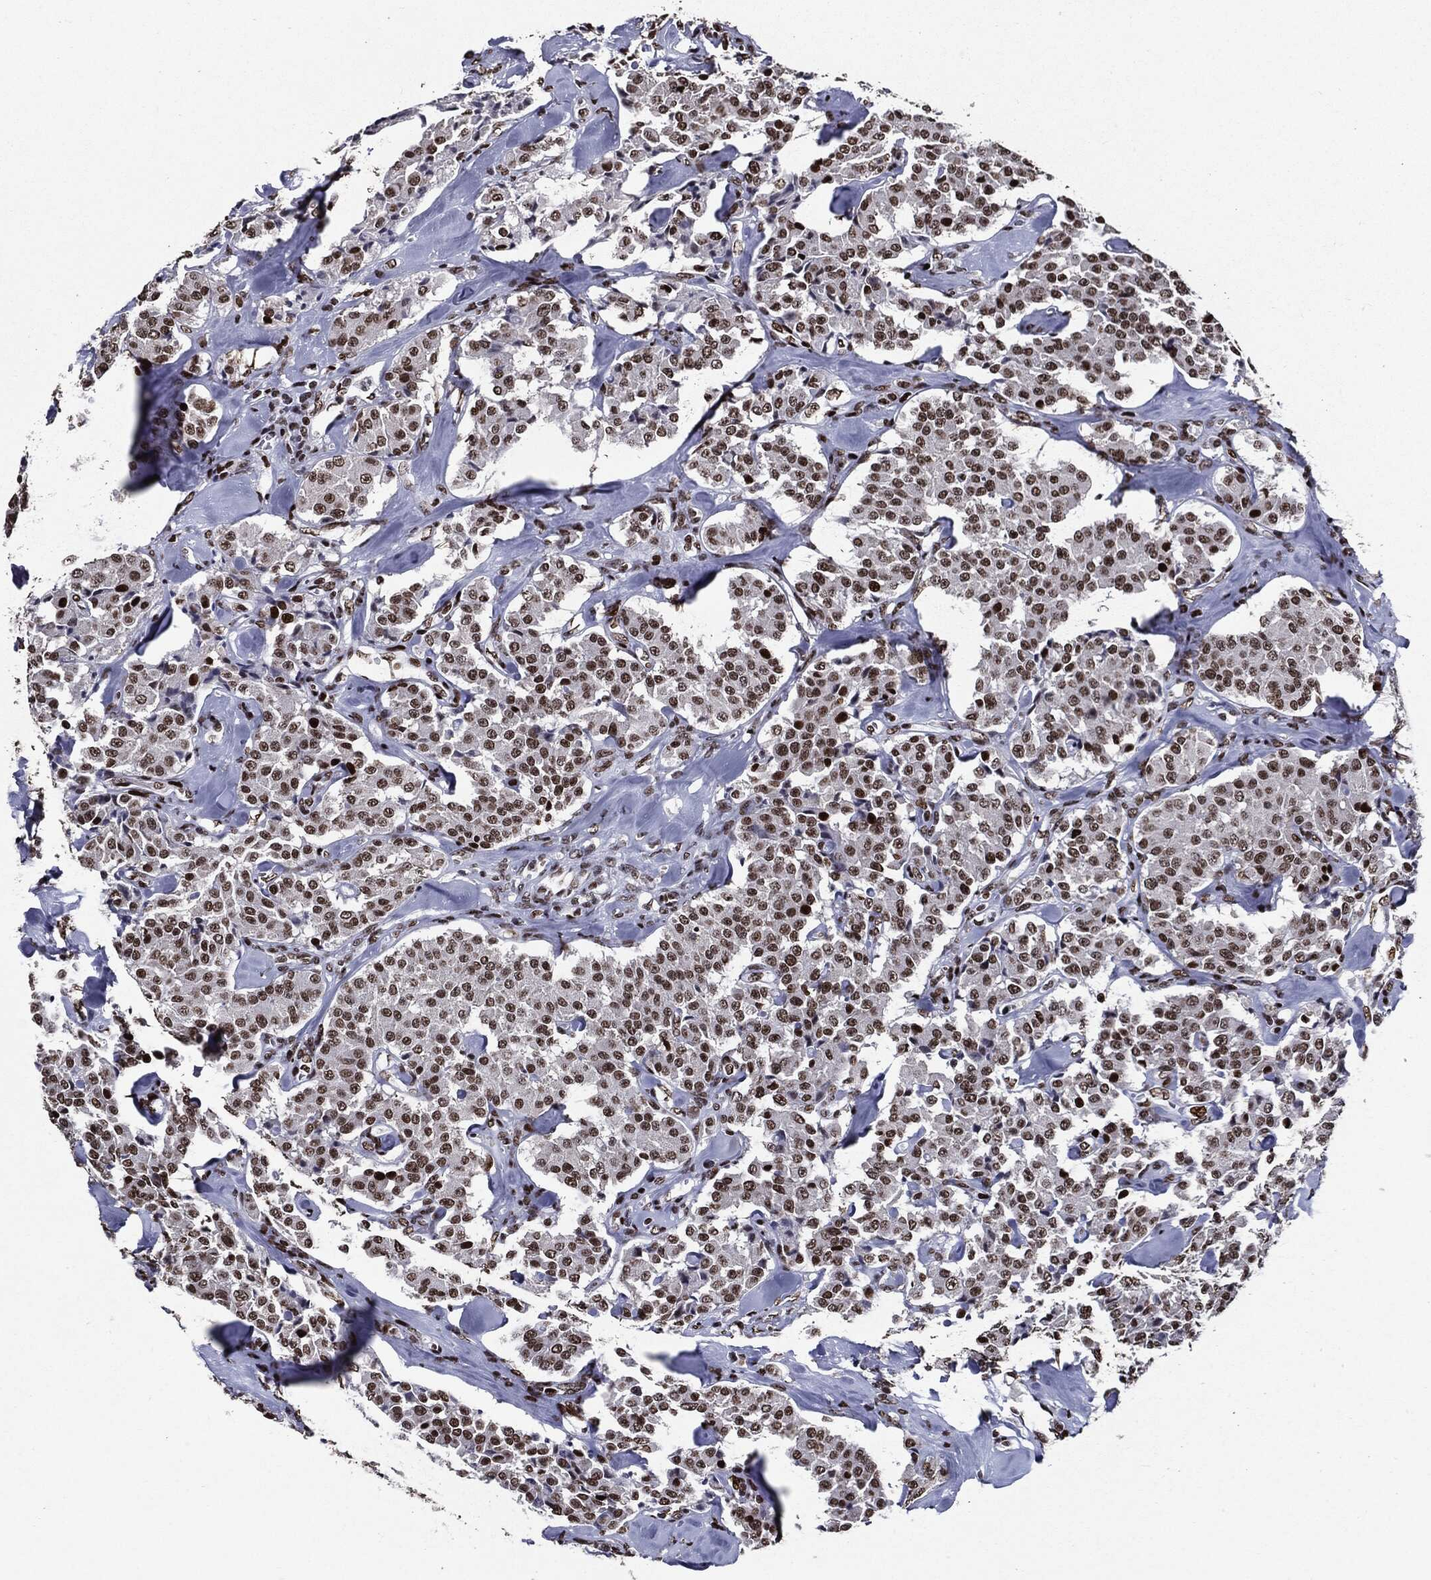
{"staining": {"intensity": "strong", "quantity": ">75%", "location": "nuclear"}, "tissue": "carcinoid", "cell_type": "Tumor cells", "image_type": "cancer", "snomed": [{"axis": "morphology", "description": "Carcinoid, malignant, NOS"}, {"axis": "topography", "description": "Pancreas"}], "caption": "Immunohistochemistry (IHC) (DAB) staining of human malignant carcinoid demonstrates strong nuclear protein staining in approximately >75% of tumor cells.", "gene": "ZFP91", "patient": {"sex": "male", "age": 41}}